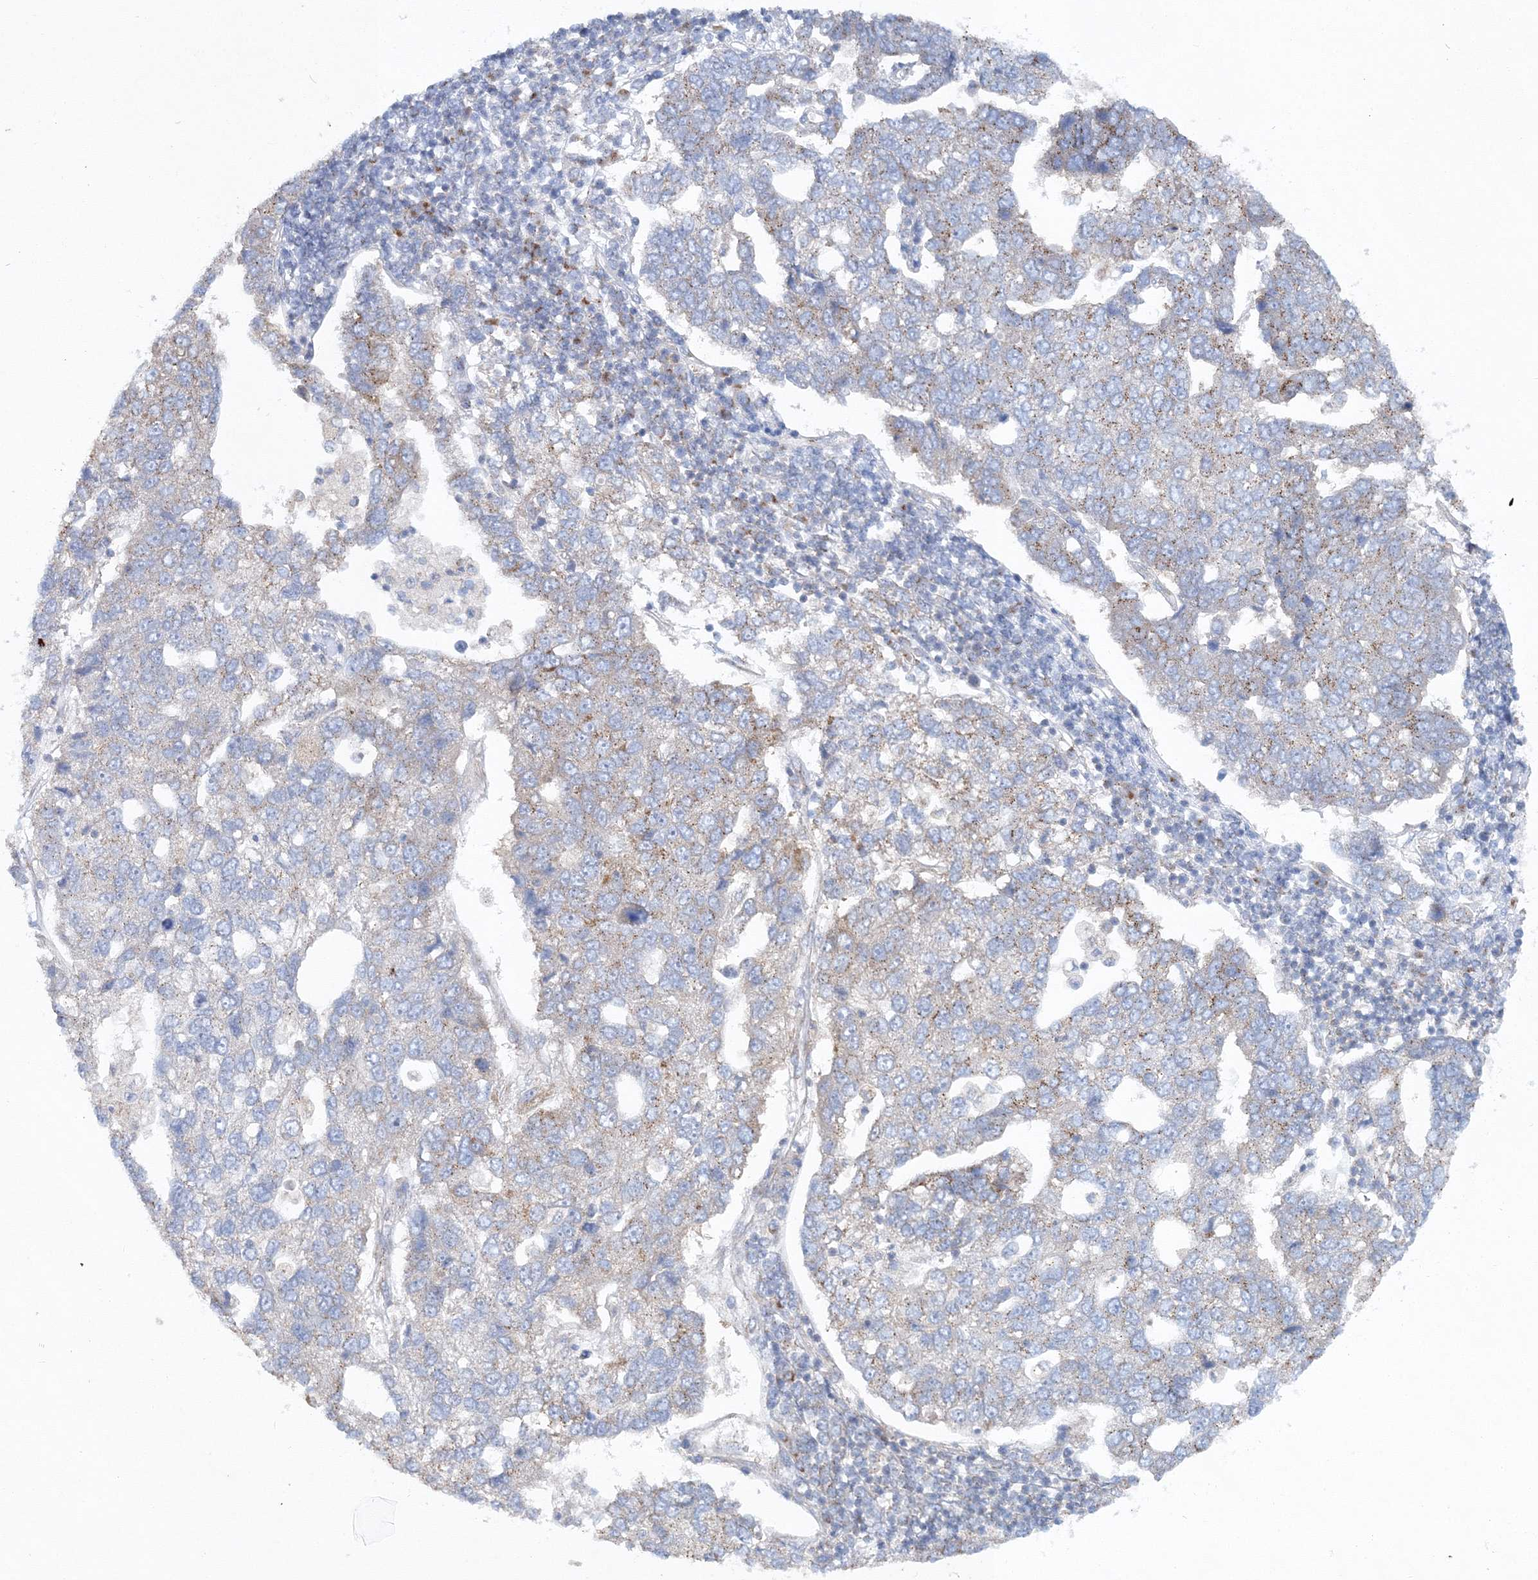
{"staining": {"intensity": "weak", "quantity": "<25%", "location": "cytoplasmic/membranous"}, "tissue": "pancreatic cancer", "cell_type": "Tumor cells", "image_type": "cancer", "snomed": [{"axis": "morphology", "description": "Adenocarcinoma, NOS"}, {"axis": "topography", "description": "Pancreas"}], "caption": "Immunohistochemistry (IHC) image of human adenocarcinoma (pancreatic) stained for a protein (brown), which demonstrates no expression in tumor cells.", "gene": "SEC23IP", "patient": {"sex": "female", "age": 61}}